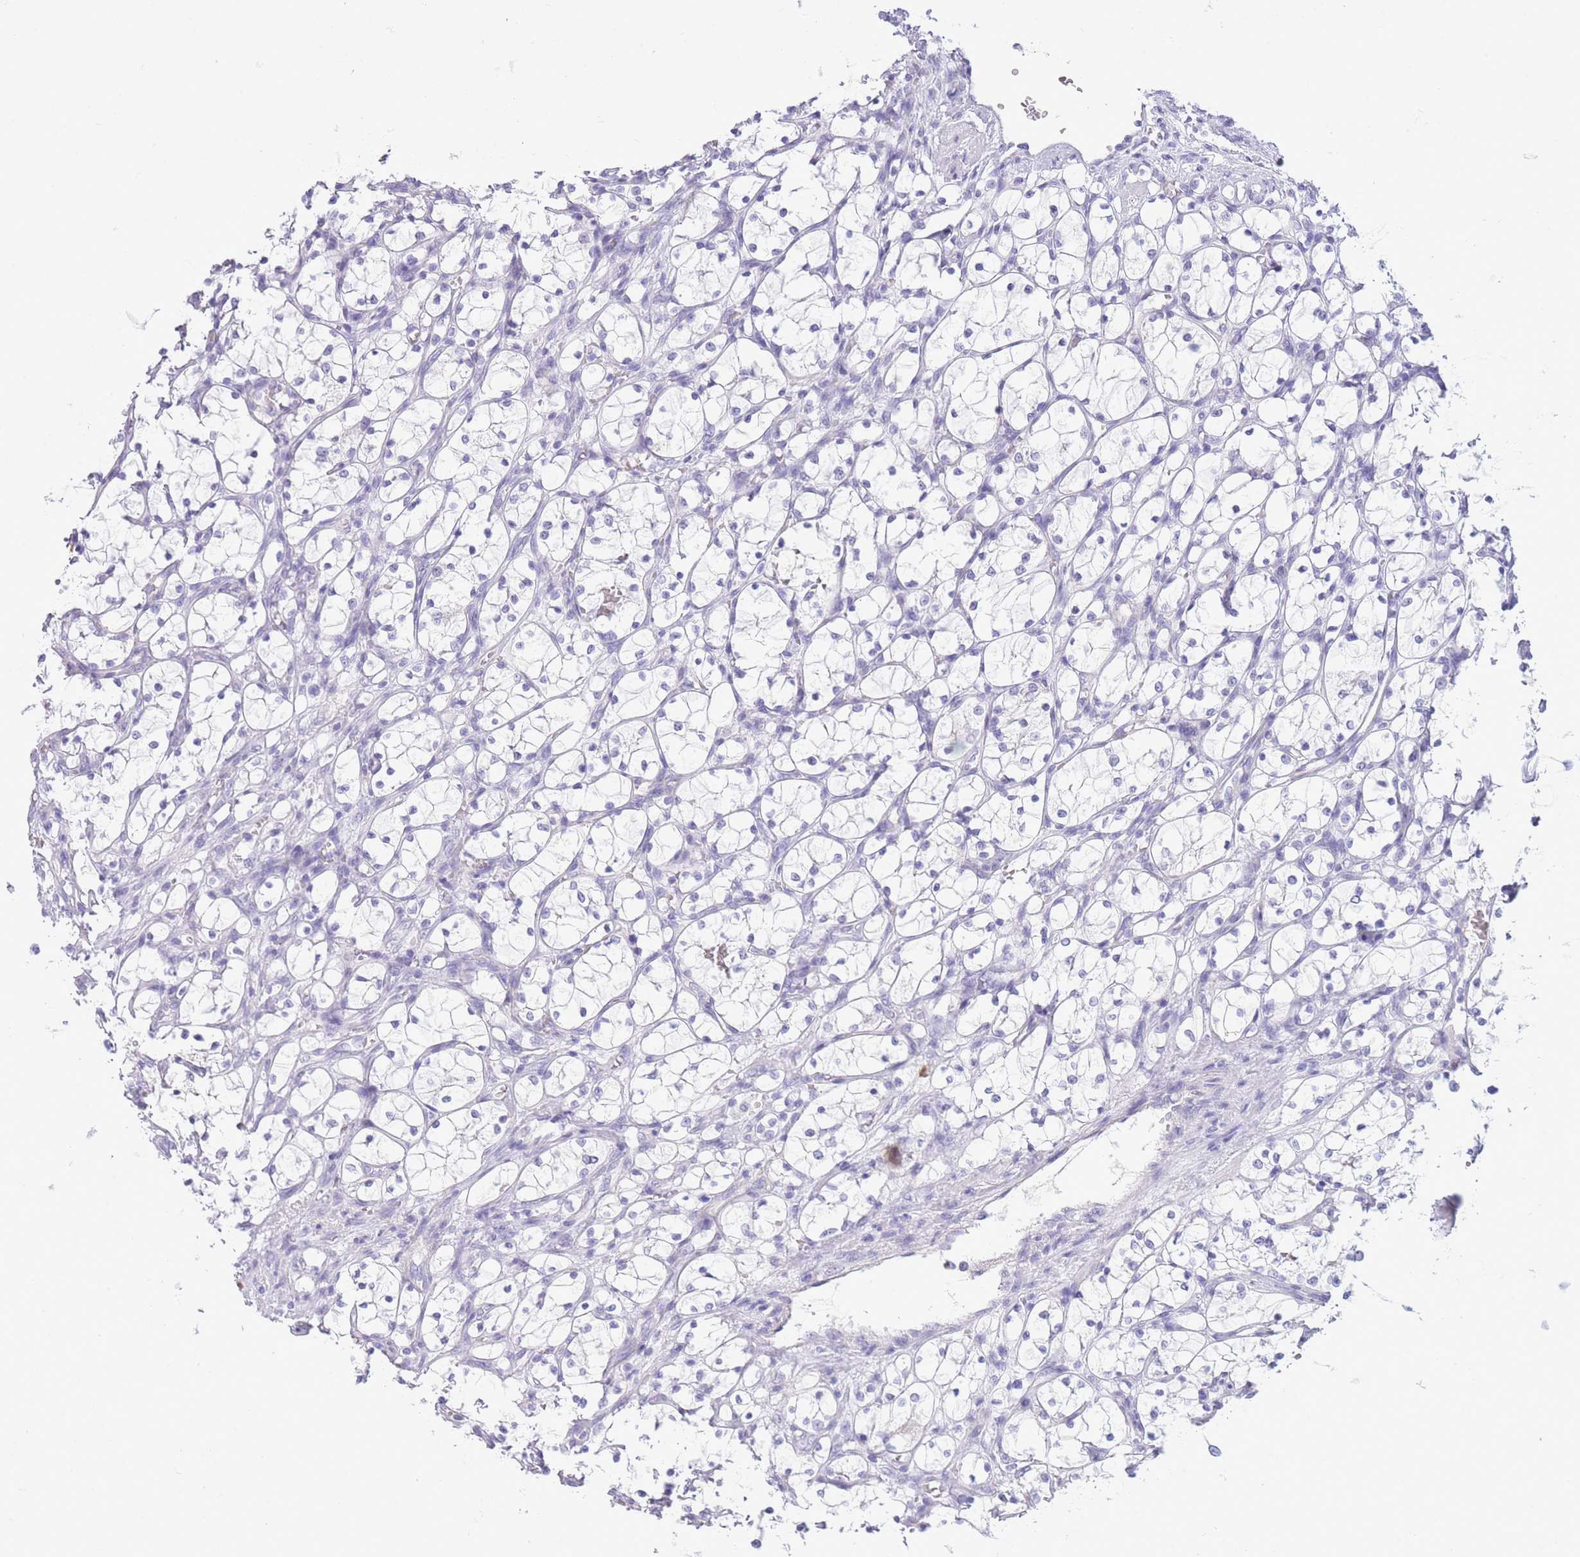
{"staining": {"intensity": "negative", "quantity": "none", "location": "none"}, "tissue": "renal cancer", "cell_type": "Tumor cells", "image_type": "cancer", "snomed": [{"axis": "morphology", "description": "Adenocarcinoma, NOS"}, {"axis": "topography", "description": "Kidney"}], "caption": "DAB immunohistochemical staining of human adenocarcinoma (renal) reveals no significant staining in tumor cells. Brightfield microscopy of IHC stained with DAB (brown) and hematoxylin (blue), captured at high magnification.", "gene": "ASAP3", "patient": {"sex": "female", "age": 69}}